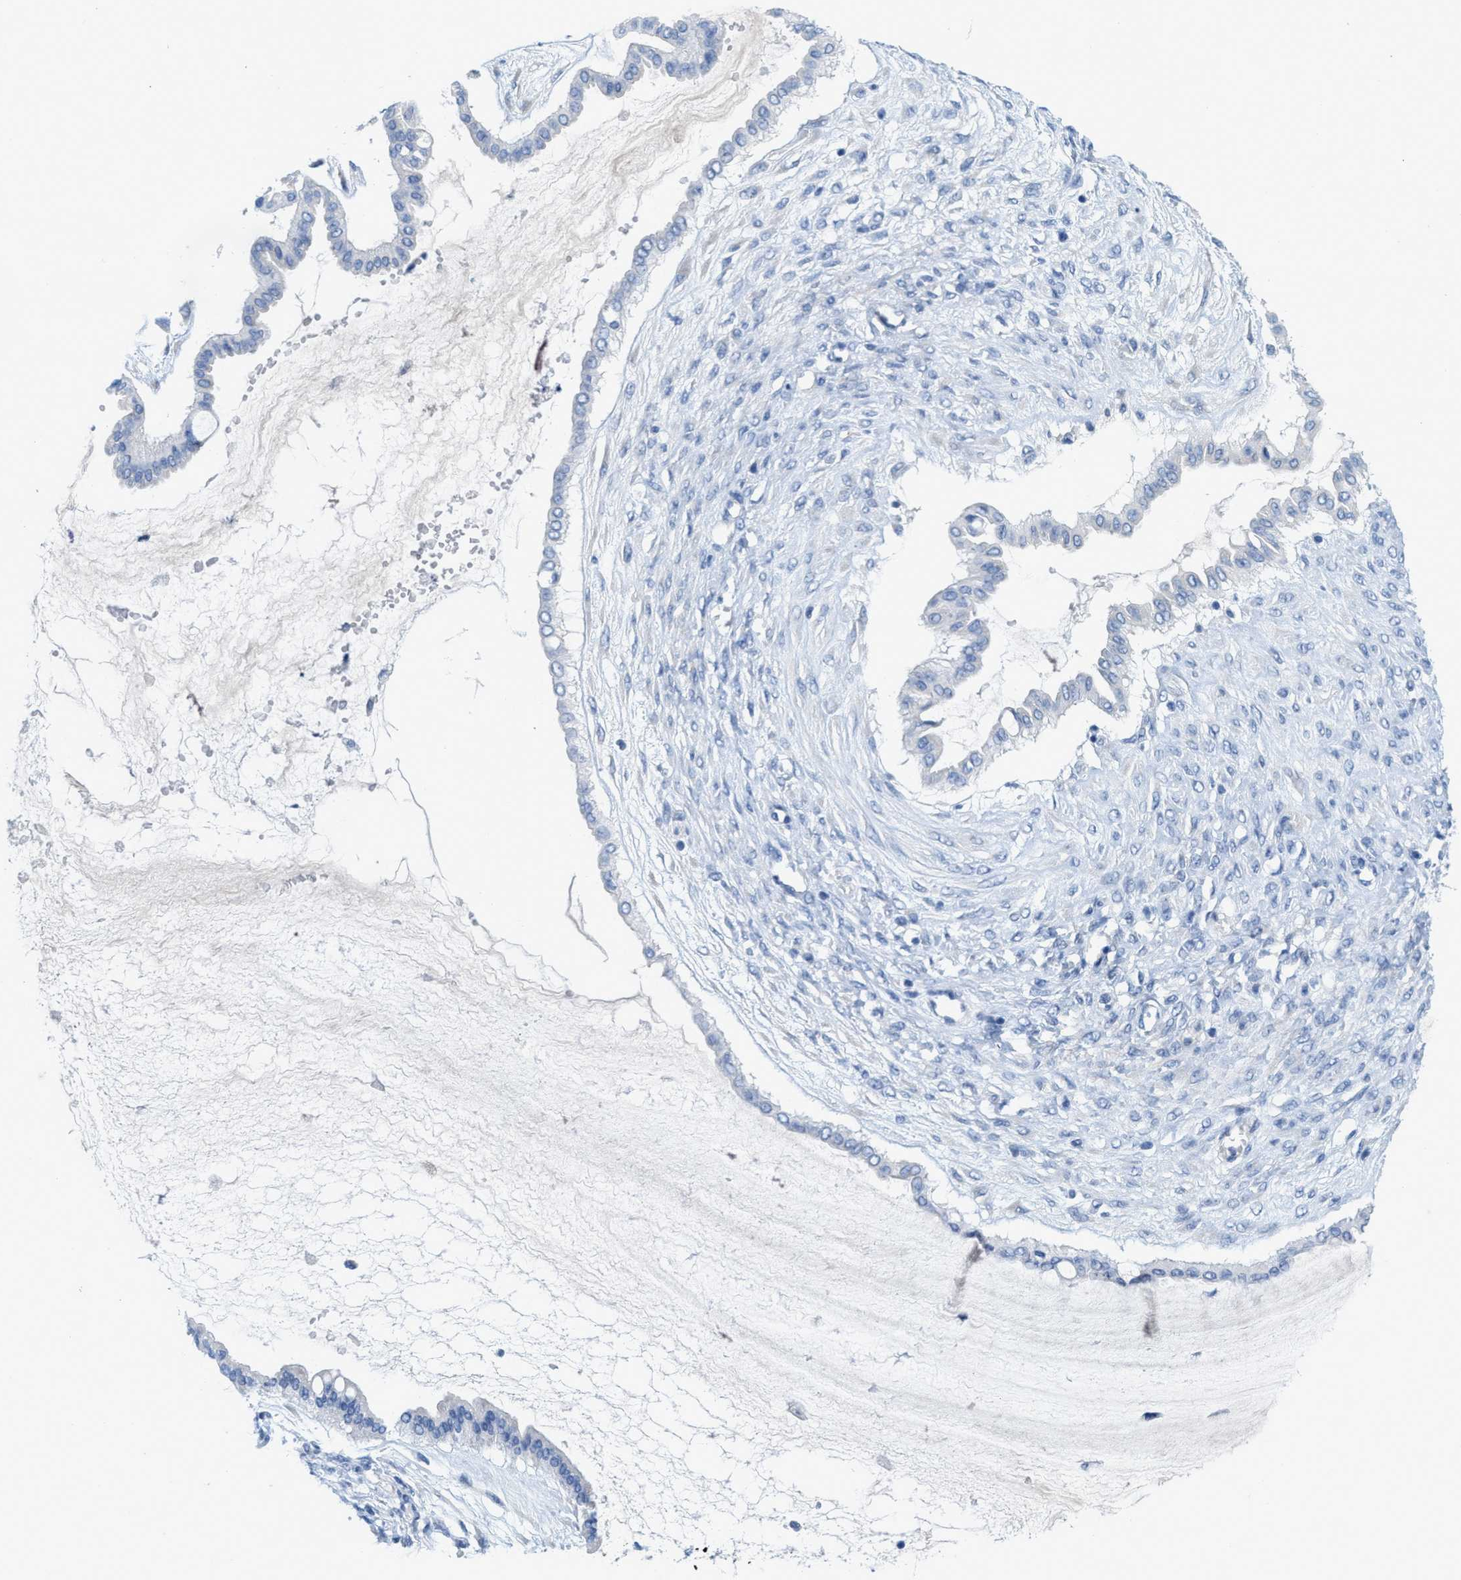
{"staining": {"intensity": "negative", "quantity": "none", "location": "none"}, "tissue": "ovarian cancer", "cell_type": "Tumor cells", "image_type": "cancer", "snomed": [{"axis": "morphology", "description": "Cystadenocarcinoma, mucinous, NOS"}, {"axis": "topography", "description": "Ovary"}], "caption": "DAB immunohistochemical staining of human ovarian cancer demonstrates no significant positivity in tumor cells. (DAB (3,3'-diaminobenzidine) immunohistochemistry (IHC), high magnification).", "gene": "CPA2", "patient": {"sex": "female", "age": 73}}